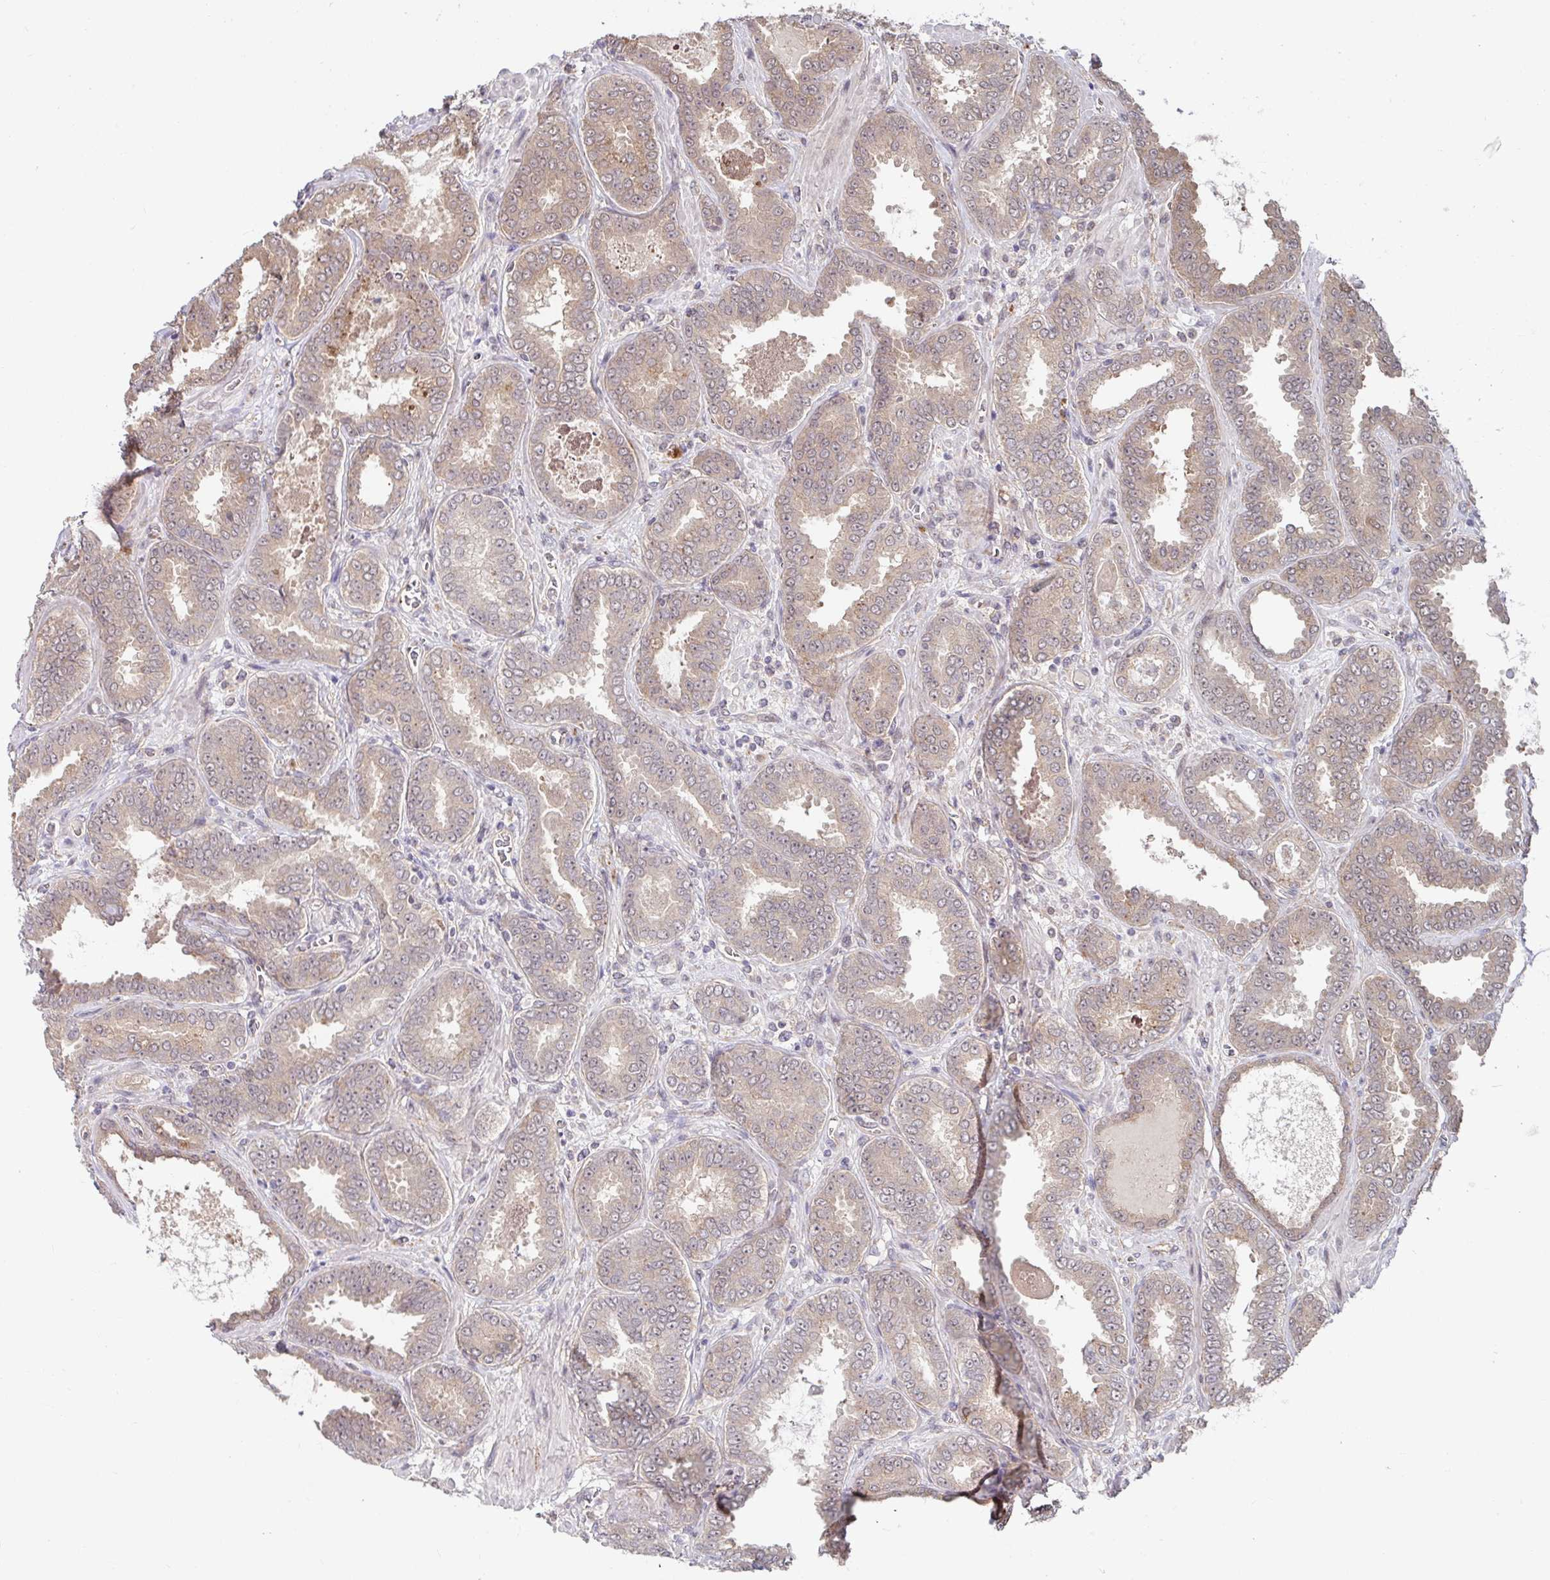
{"staining": {"intensity": "weak", "quantity": "<25%", "location": "cytoplasmic/membranous"}, "tissue": "prostate cancer", "cell_type": "Tumor cells", "image_type": "cancer", "snomed": [{"axis": "morphology", "description": "Adenocarcinoma, High grade"}, {"axis": "topography", "description": "Prostate"}], "caption": "There is no significant staining in tumor cells of prostate cancer.", "gene": "STYXL1", "patient": {"sex": "male", "age": 72}}